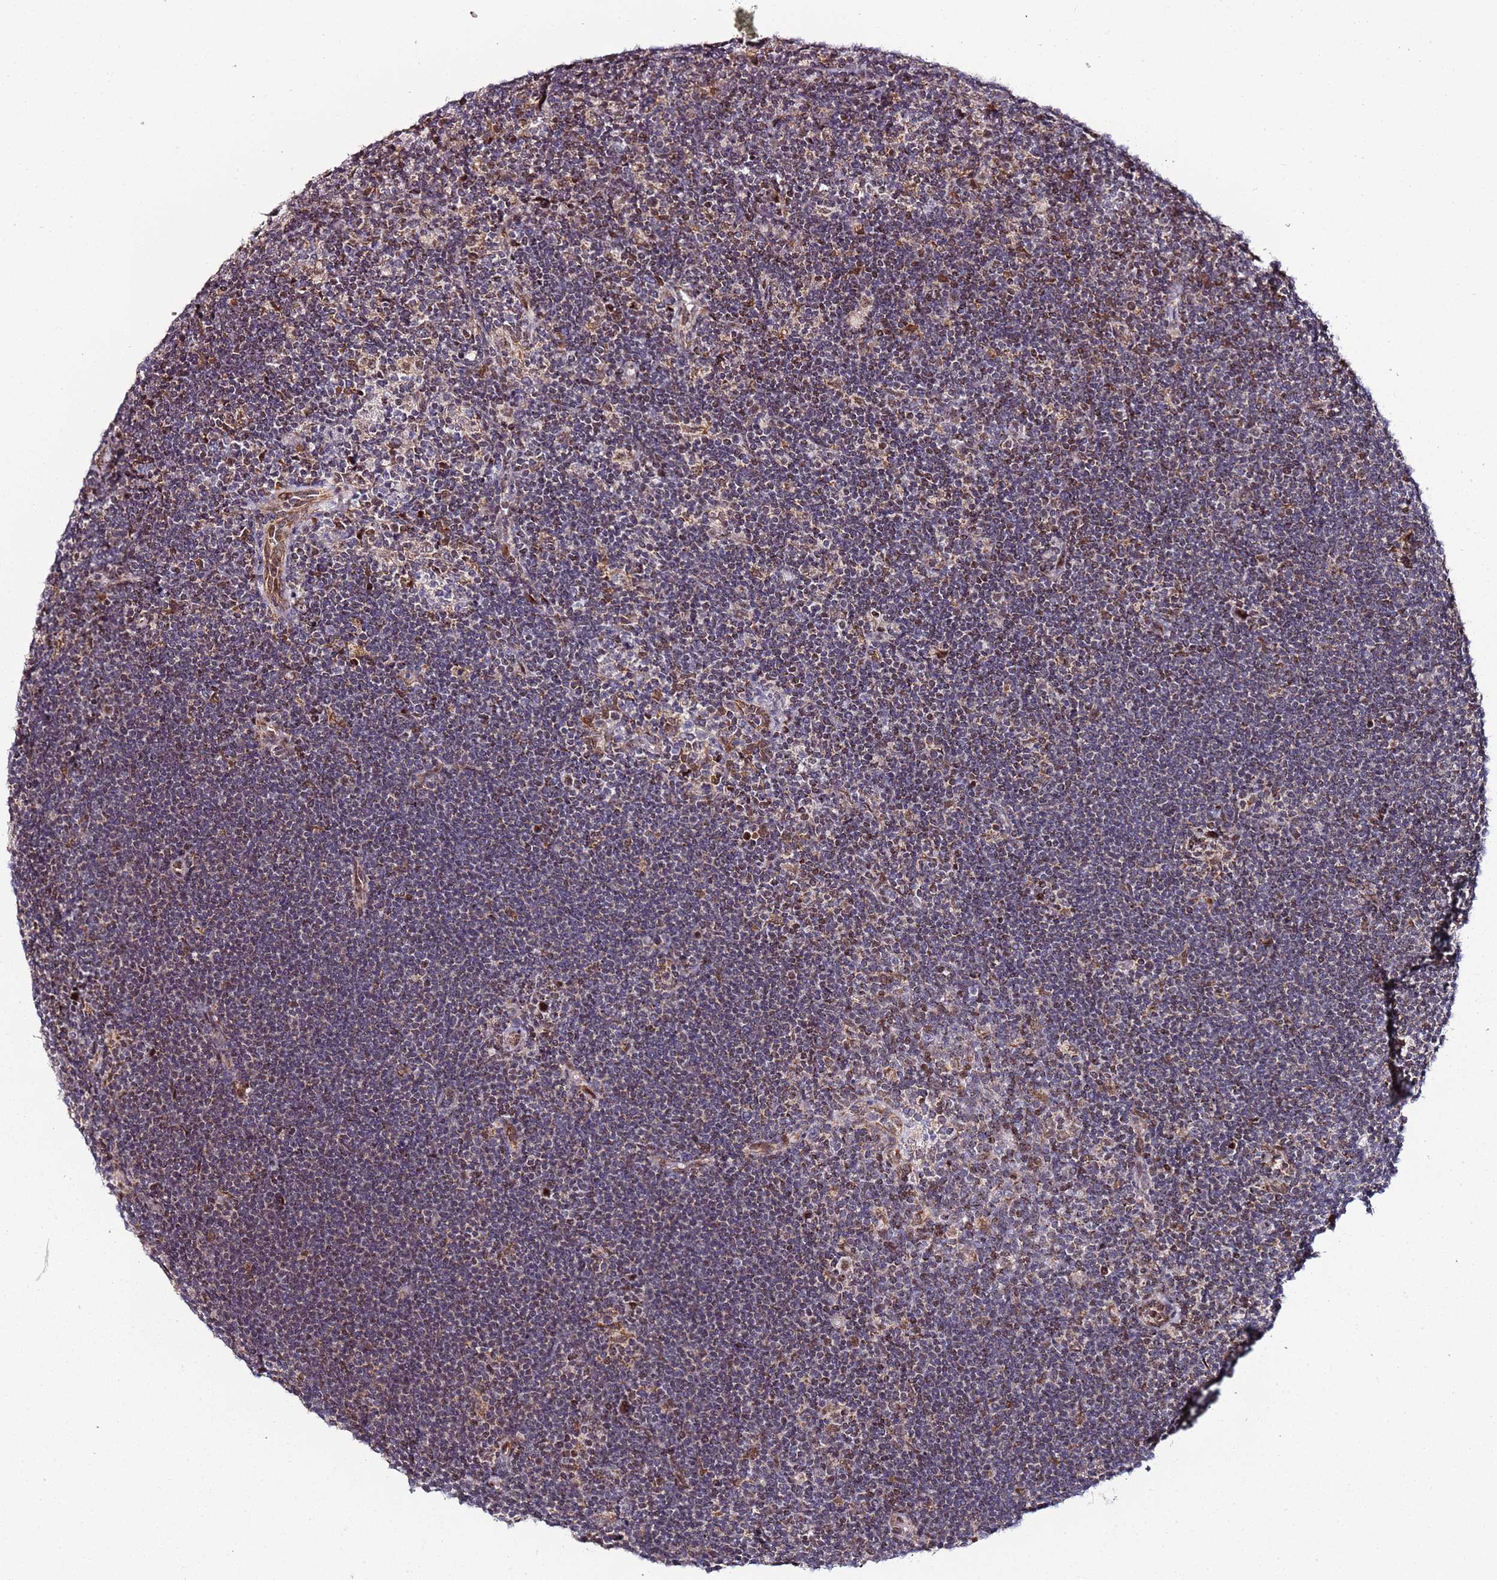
{"staining": {"intensity": "weak", "quantity": ">75%", "location": "nuclear"}, "tissue": "lymphoma", "cell_type": "Tumor cells", "image_type": "cancer", "snomed": [{"axis": "morphology", "description": "Hodgkin's disease, NOS"}, {"axis": "topography", "description": "Lymph node"}], "caption": "Protein staining of lymphoma tissue shows weak nuclear staining in about >75% of tumor cells. Immunohistochemistry (ihc) stains the protein of interest in brown and the nuclei are stained blue.", "gene": "TP53AIP1", "patient": {"sex": "female", "age": 57}}